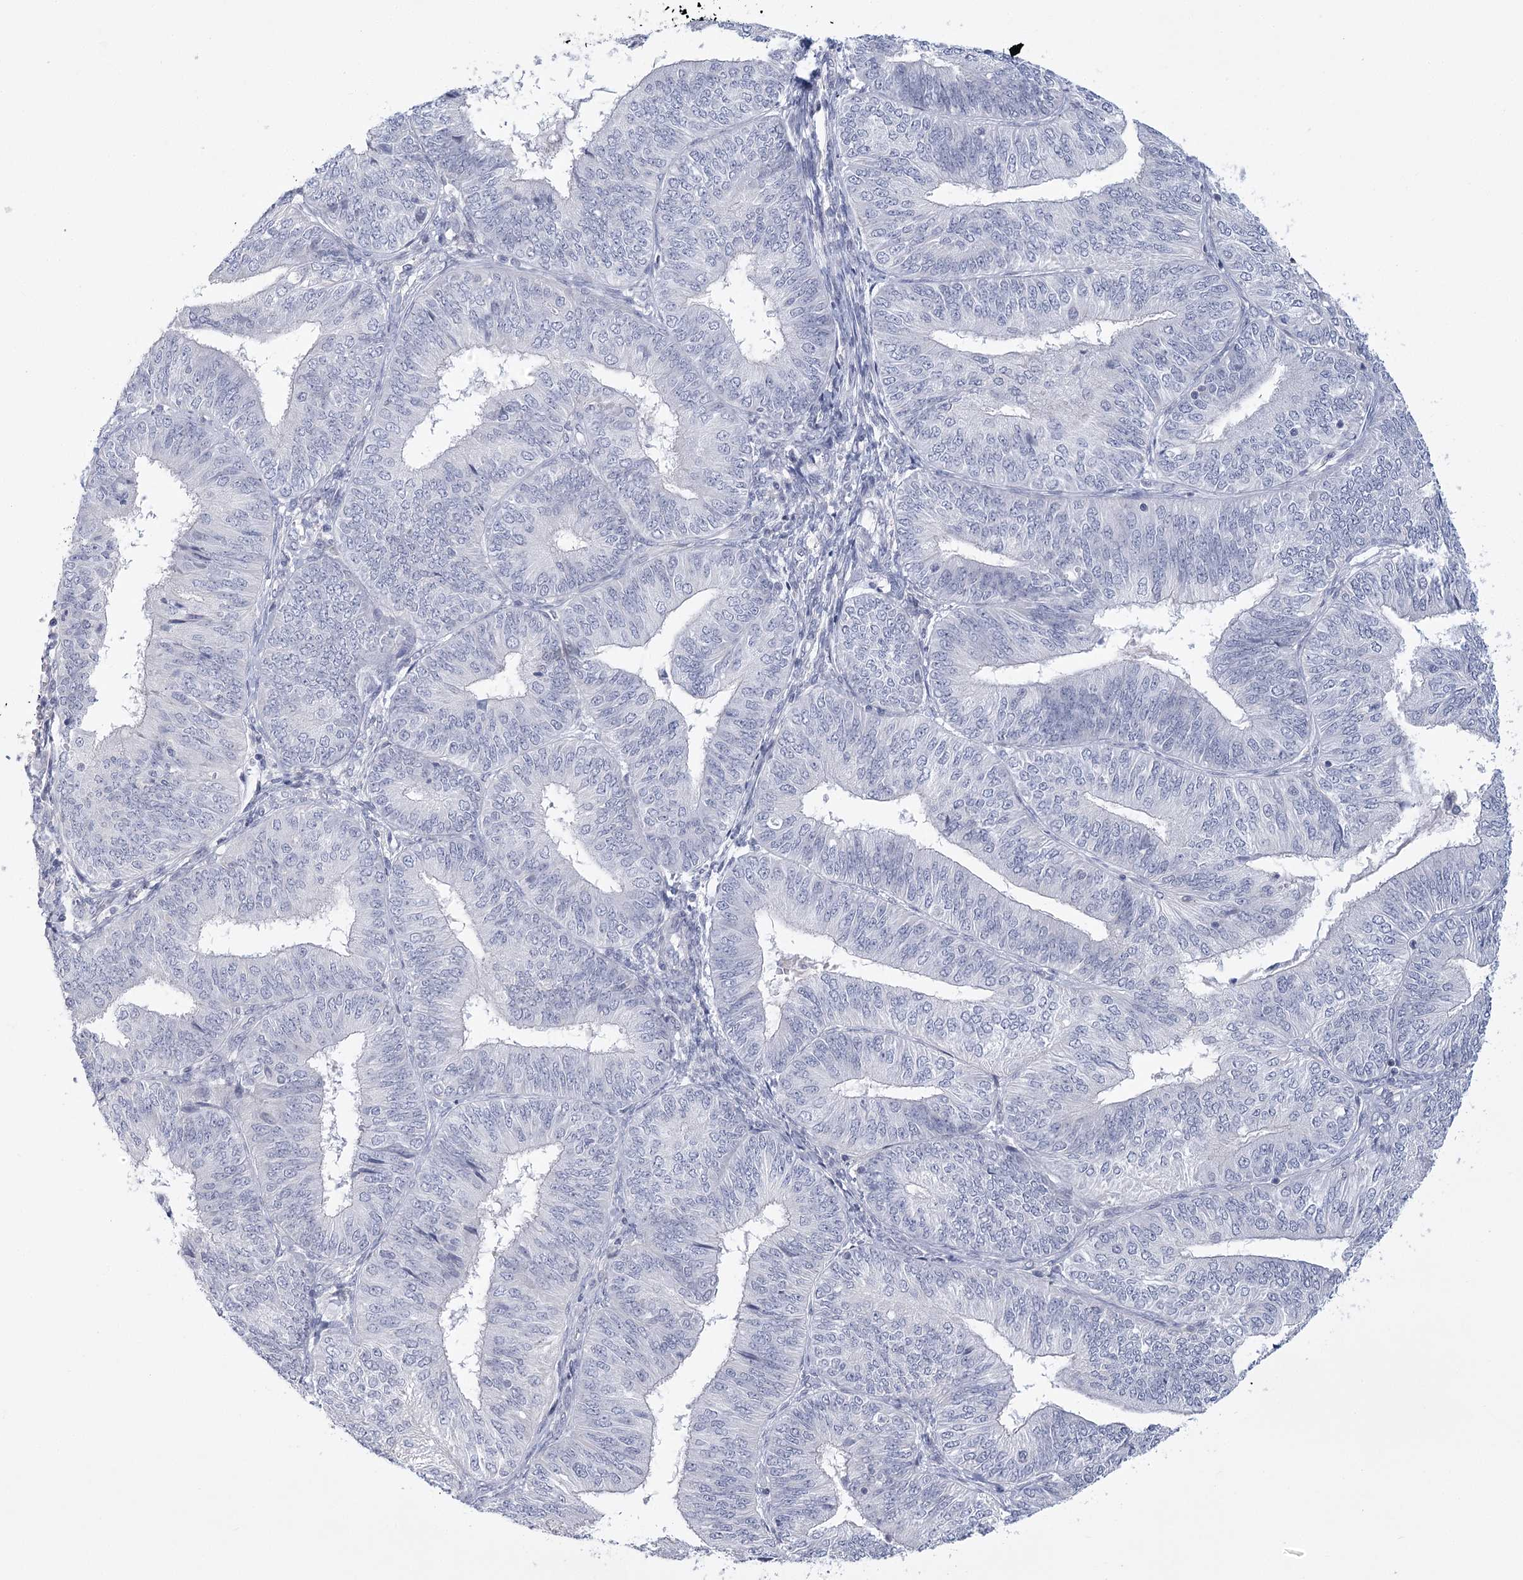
{"staining": {"intensity": "negative", "quantity": "none", "location": "none"}, "tissue": "endometrial cancer", "cell_type": "Tumor cells", "image_type": "cancer", "snomed": [{"axis": "morphology", "description": "Adenocarcinoma, NOS"}, {"axis": "topography", "description": "Endometrium"}], "caption": "Endometrial cancer was stained to show a protein in brown. There is no significant expression in tumor cells.", "gene": "FAM76B", "patient": {"sex": "female", "age": 58}}